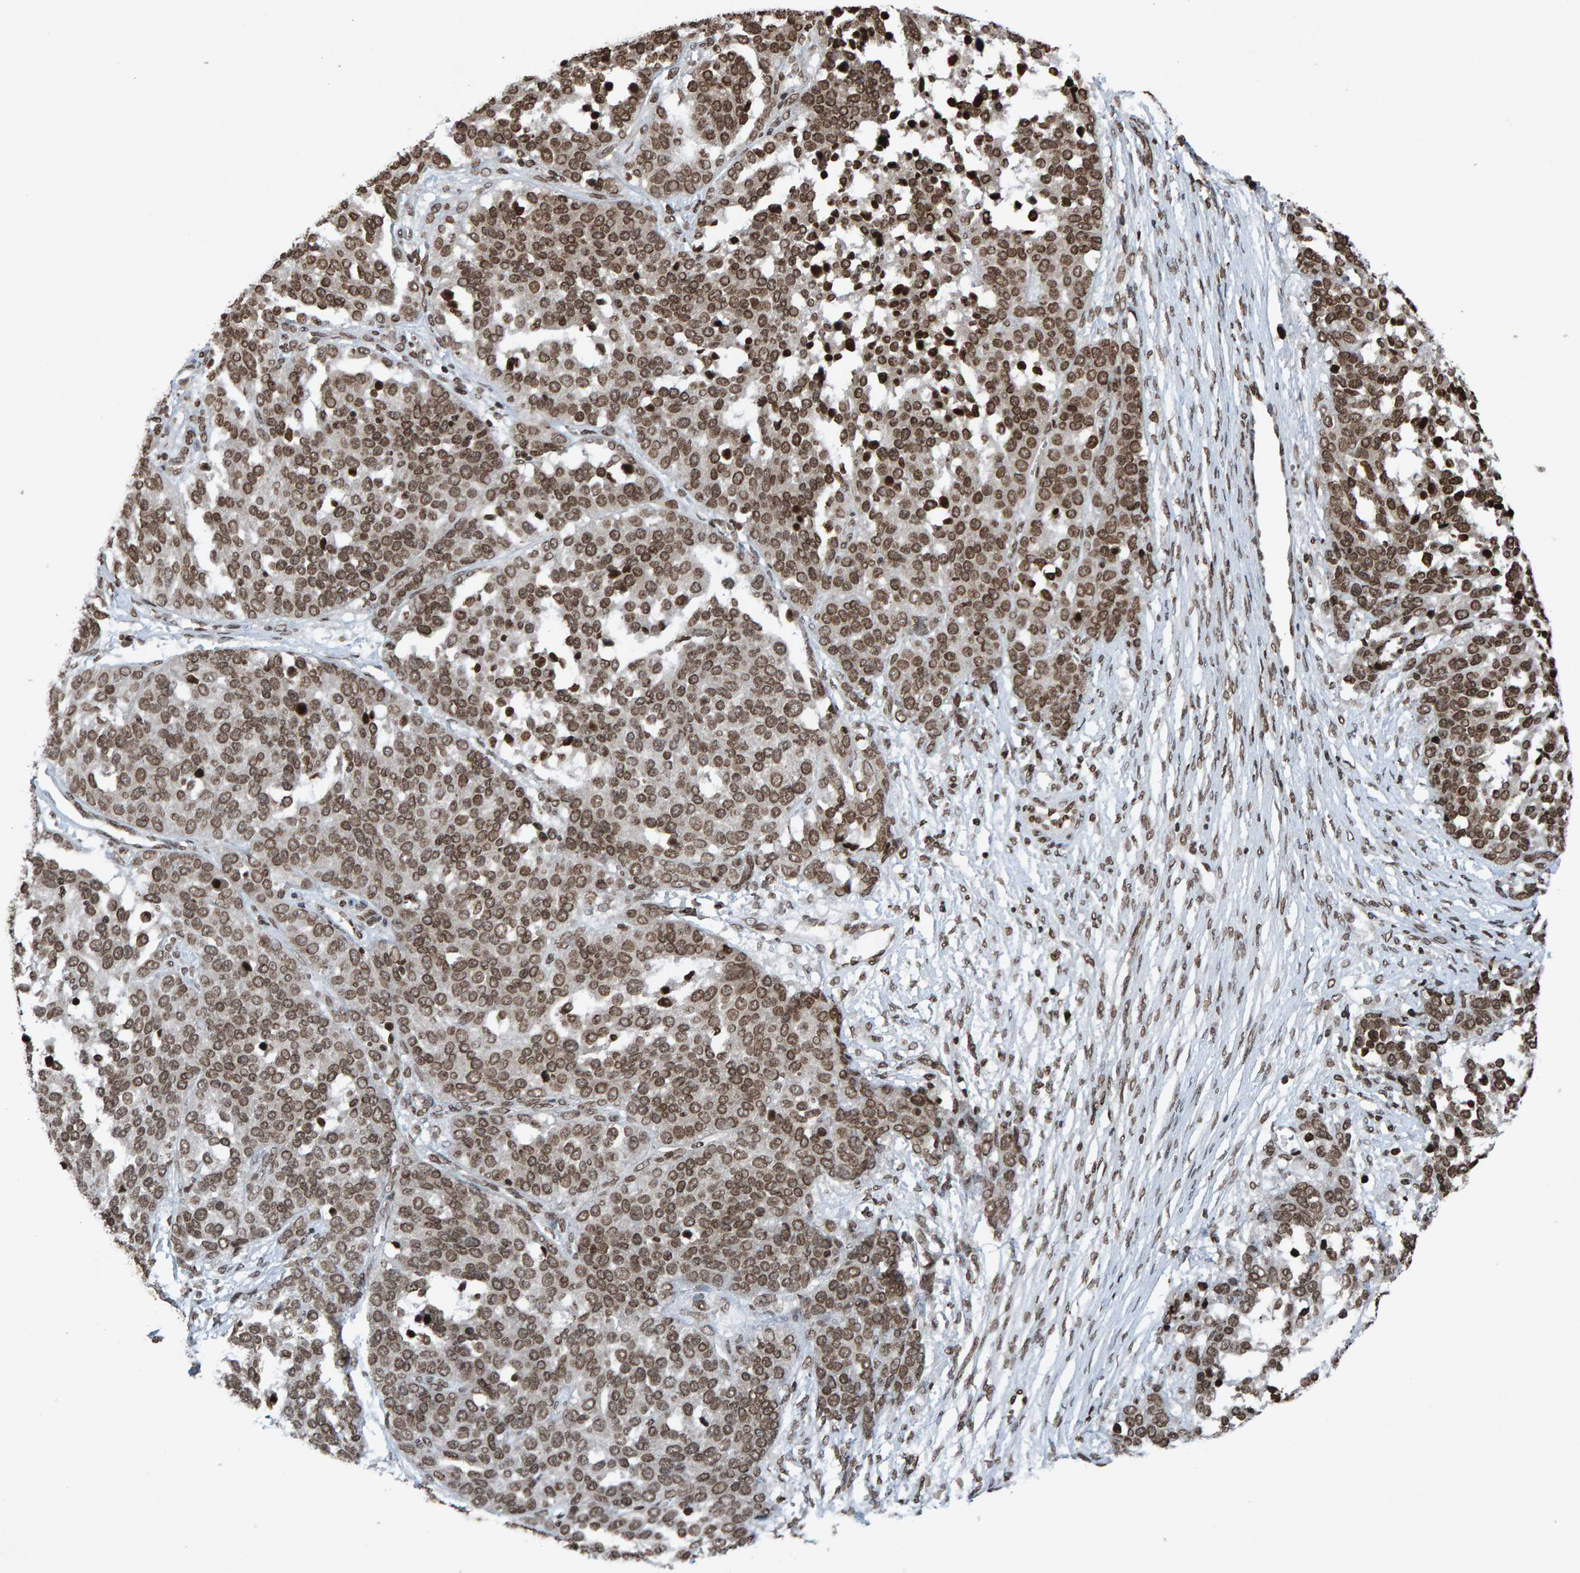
{"staining": {"intensity": "strong", "quantity": ">75%", "location": "nuclear"}, "tissue": "ovarian cancer", "cell_type": "Tumor cells", "image_type": "cancer", "snomed": [{"axis": "morphology", "description": "Cystadenocarcinoma, serous, NOS"}, {"axis": "topography", "description": "Ovary"}], "caption": "A high amount of strong nuclear staining is seen in approximately >75% of tumor cells in serous cystadenocarcinoma (ovarian) tissue.", "gene": "H2AZ1", "patient": {"sex": "female", "age": 44}}